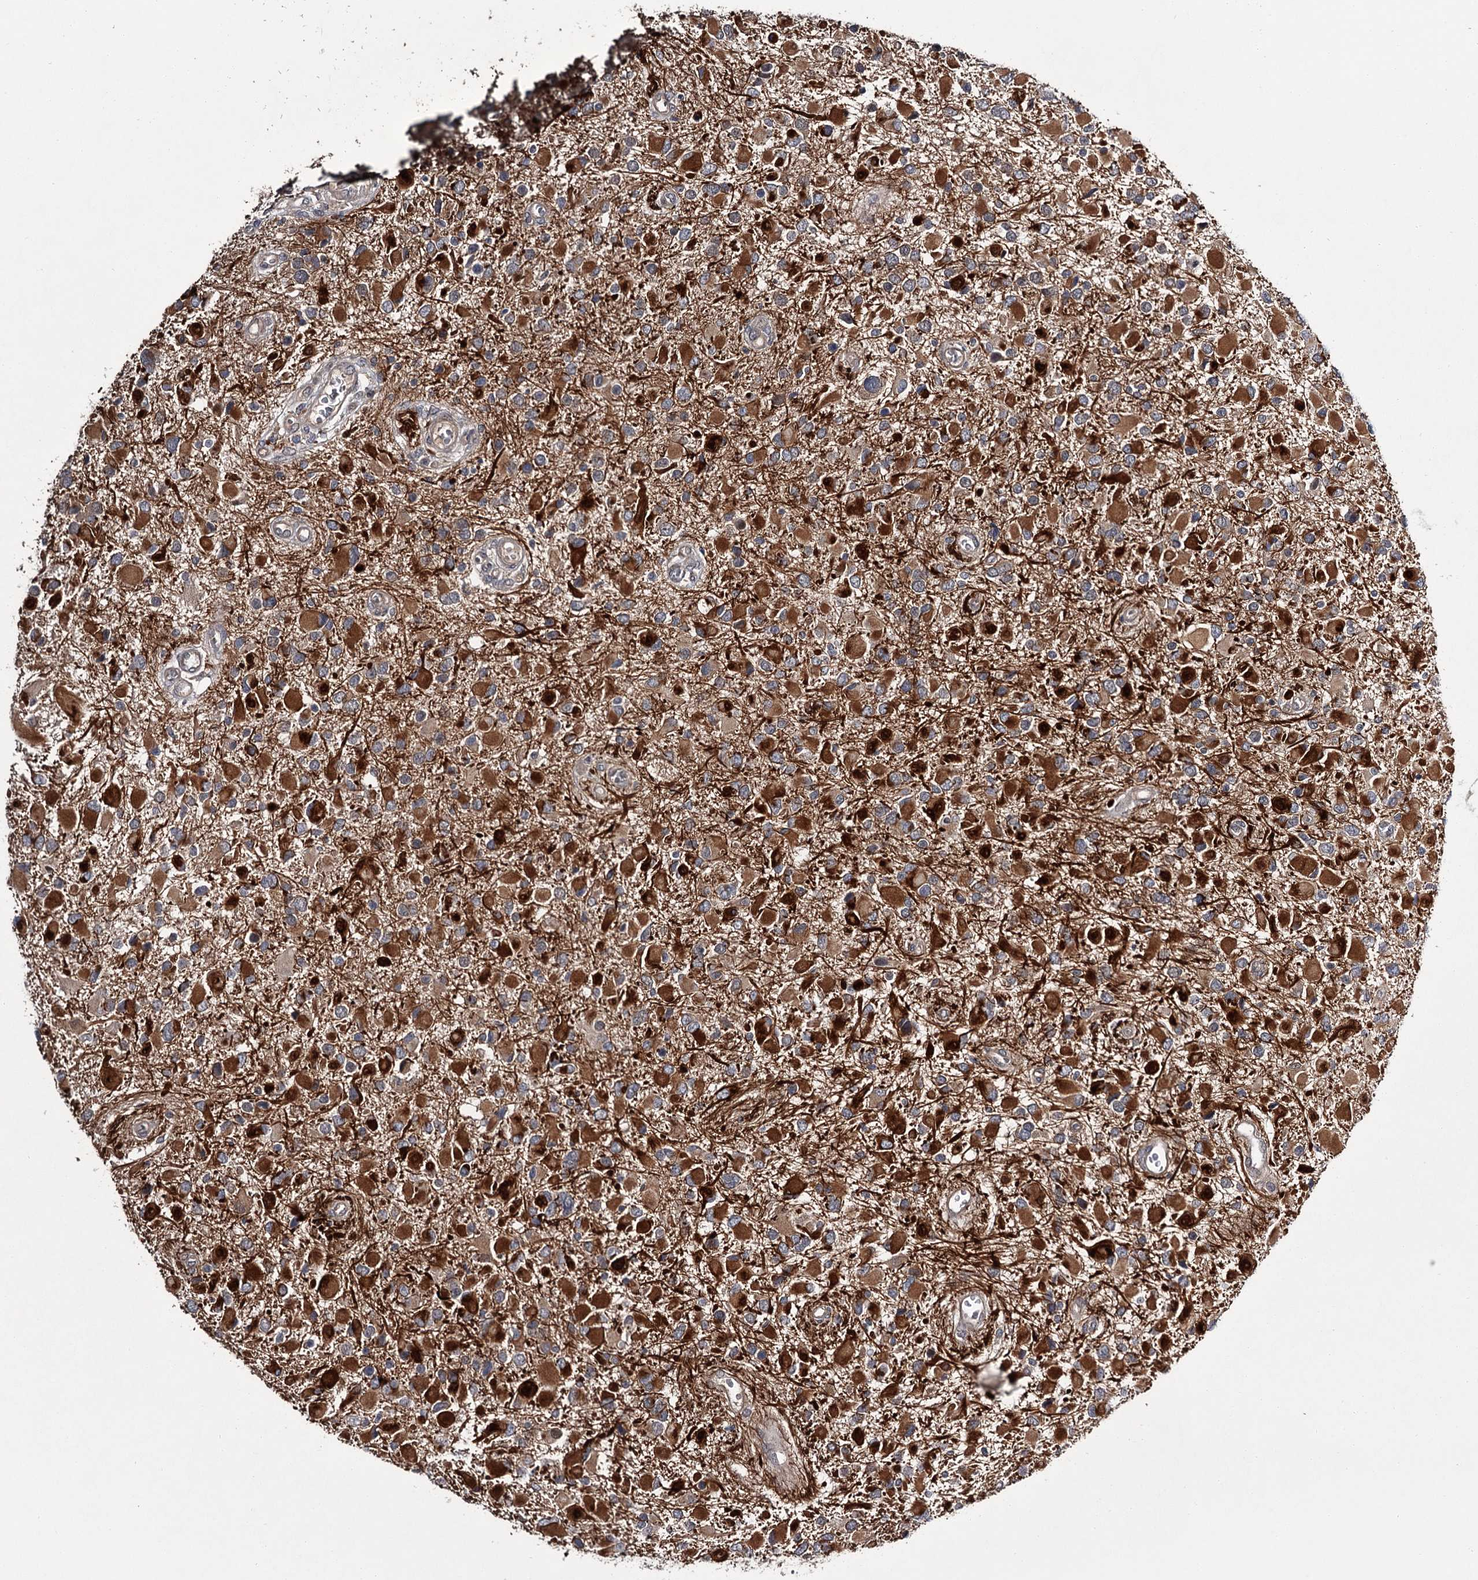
{"staining": {"intensity": "strong", "quantity": ">75%", "location": "cytoplasmic/membranous"}, "tissue": "glioma", "cell_type": "Tumor cells", "image_type": "cancer", "snomed": [{"axis": "morphology", "description": "Glioma, malignant, High grade"}, {"axis": "topography", "description": "Brain"}], "caption": "High-magnification brightfield microscopy of glioma stained with DAB (brown) and counterstained with hematoxylin (blue). tumor cells exhibit strong cytoplasmic/membranous expression is present in about>75% of cells.", "gene": "DAO", "patient": {"sex": "male", "age": 53}}